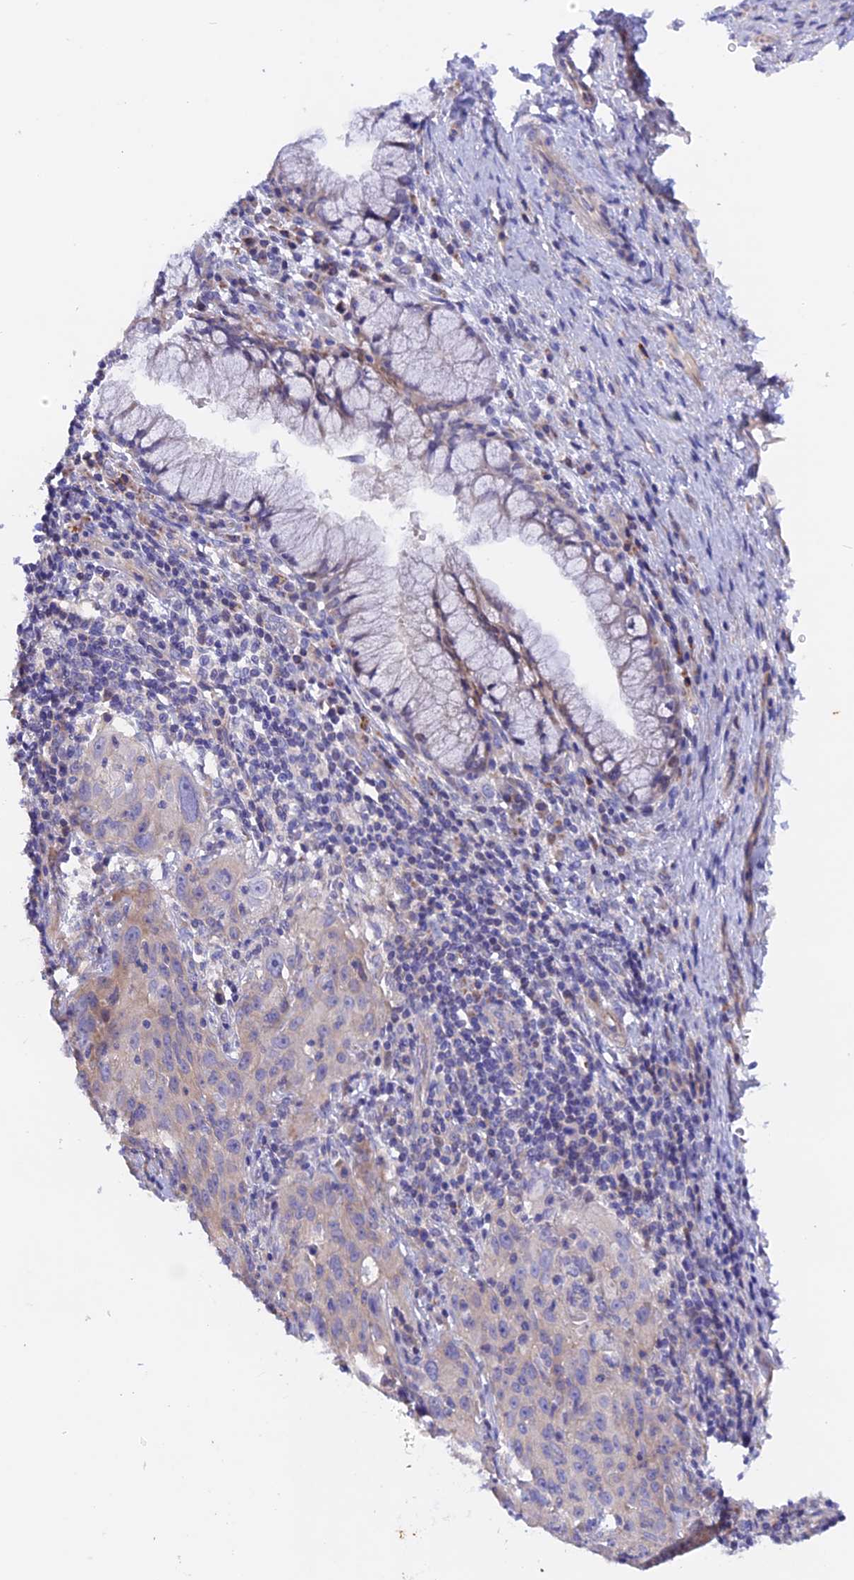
{"staining": {"intensity": "negative", "quantity": "none", "location": "none"}, "tissue": "cervical cancer", "cell_type": "Tumor cells", "image_type": "cancer", "snomed": [{"axis": "morphology", "description": "Squamous cell carcinoma, NOS"}, {"axis": "topography", "description": "Cervix"}], "caption": "Immunohistochemistry micrograph of neoplastic tissue: cervical cancer stained with DAB (3,3'-diaminobenzidine) displays no significant protein expression in tumor cells.", "gene": "HYCC1", "patient": {"sex": "female", "age": 50}}